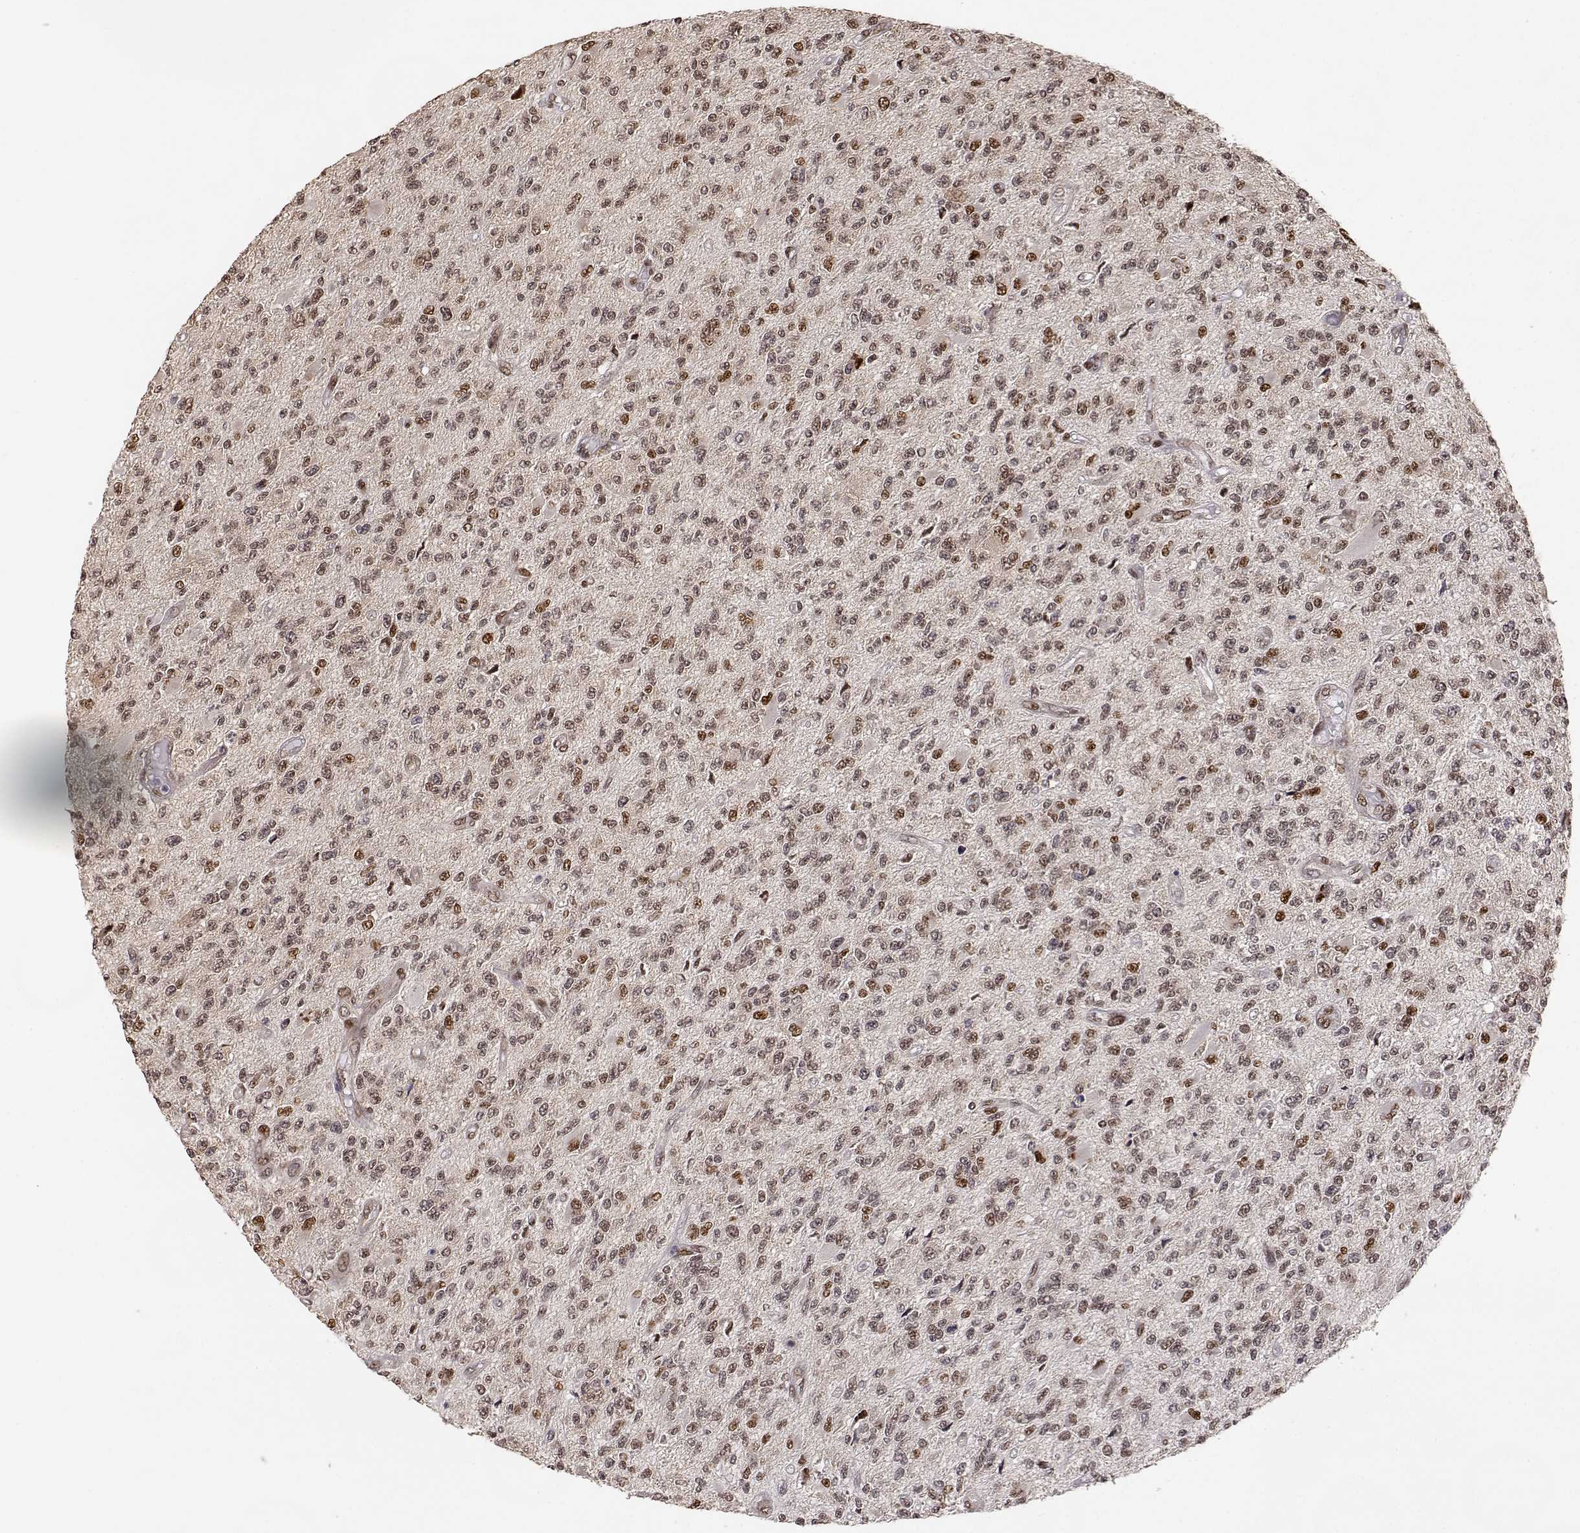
{"staining": {"intensity": "strong", "quantity": "<25%", "location": "nuclear"}, "tissue": "glioma", "cell_type": "Tumor cells", "image_type": "cancer", "snomed": [{"axis": "morphology", "description": "Glioma, malignant, High grade"}, {"axis": "topography", "description": "Brain"}], "caption": "Glioma stained with a protein marker displays strong staining in tumor cells.", "gene": "BRCA1", "patient": {"sex": "female", "age": 63}}